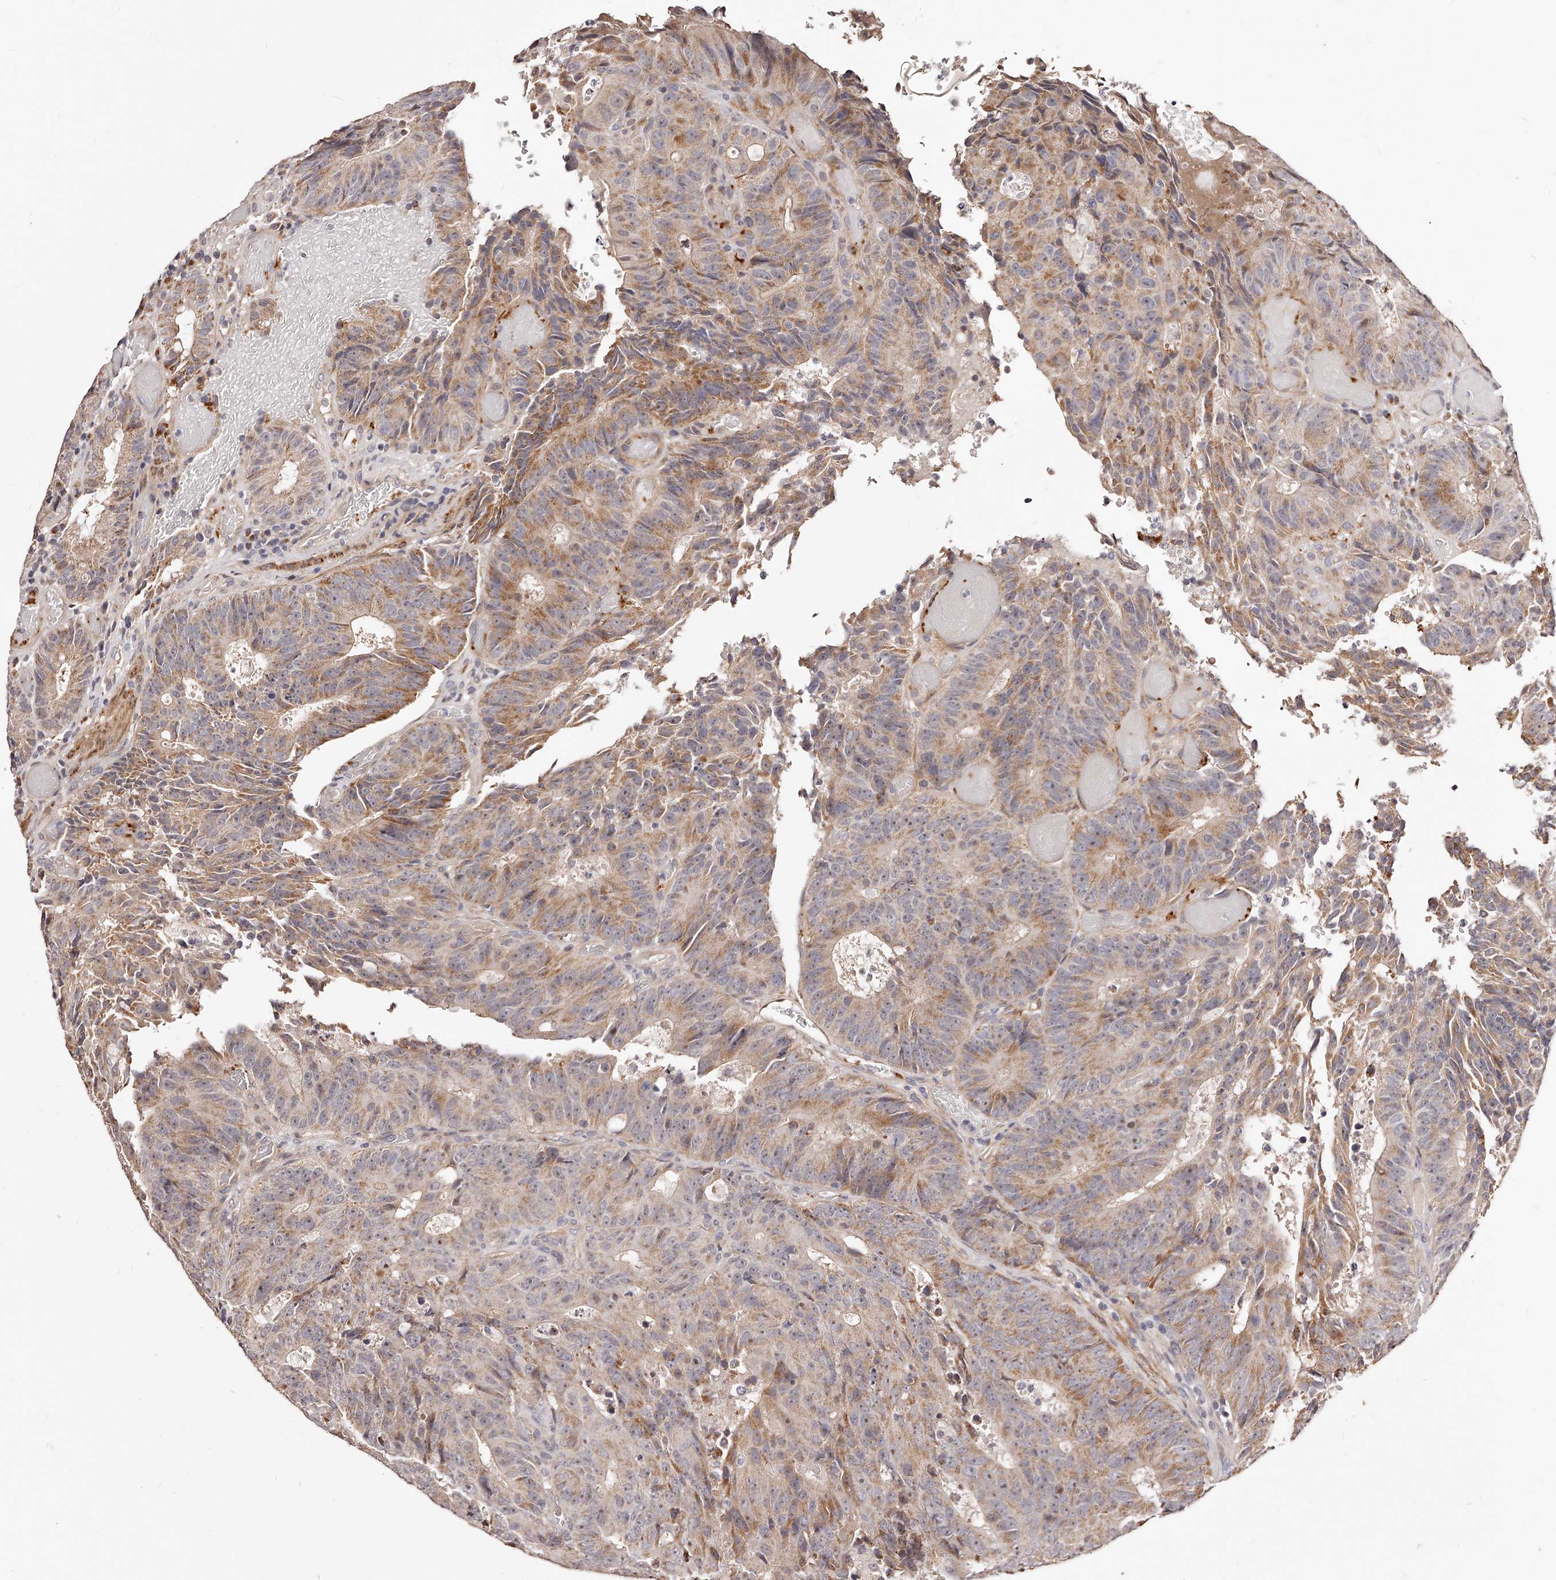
{"staining": {"intensity": "moderate", "quantity": "25%-75%", "location": "cytoplasmic/membranous,nuclear"}, "tissue": "colorectal cancer", "cell_type": "Tumor cells", "image_type": "cancer", "snomed": [{"axis": "morphology", "description": "Adenocarcinoma, NOS"}, {"axis": "topography", "description": "Colon"}], "caption": "This is an image of IHC staining of adenocarcinoma (colorectal), which shows moderate expression in the cytoplasmic/membranous and nuclear of tumor cells.", "gene": "ZNF502", "patient": {"sex": "male", "age": 87}}